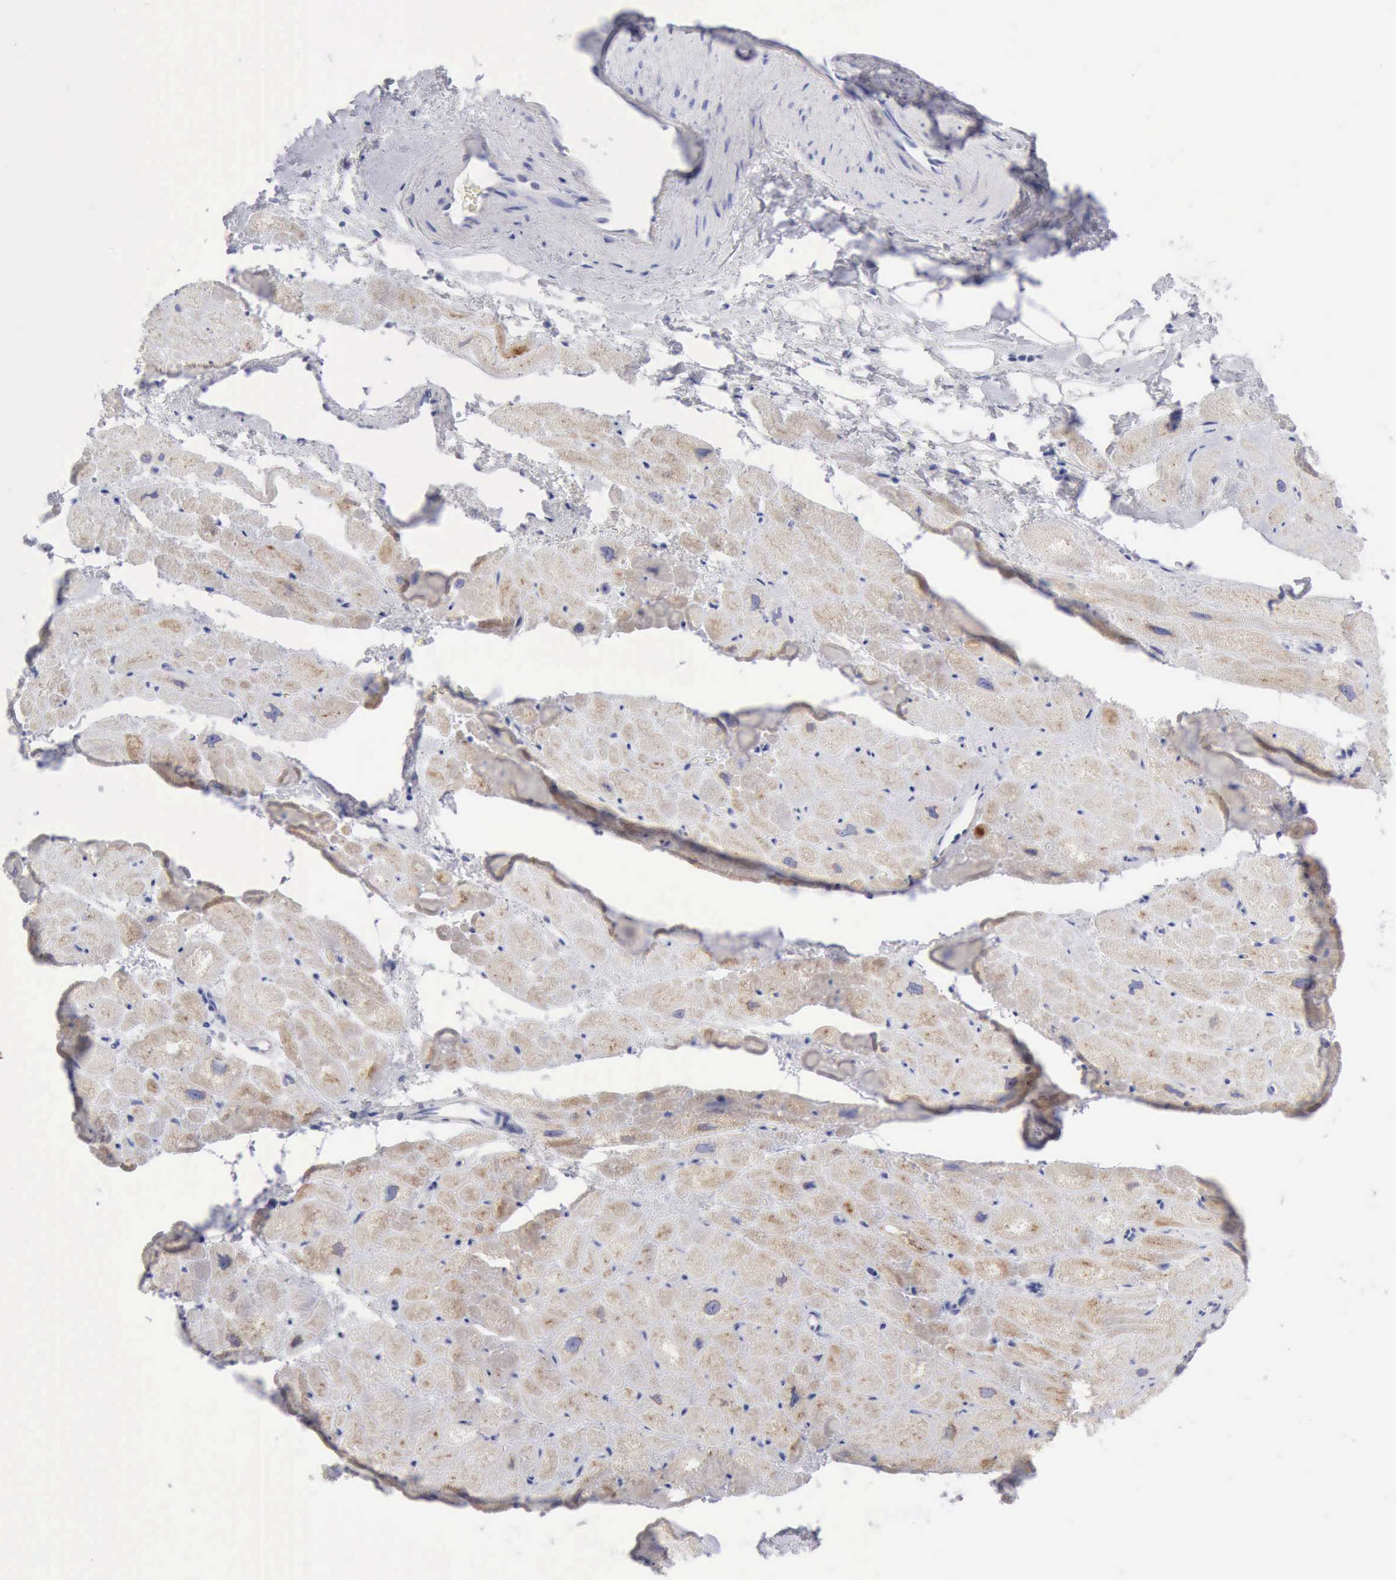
{"staining": {"intensity": "weak", "quantity": "25%-75%", "location": "cytoplasmic/membranous"}, "tissue": "heart muscle", "cell_type": "Cardiomyocytes", "image_type": "normal", "snomed": [{"axis": "morphology", "description": "Normal tissue, NOS"}, {"axis": "topography", "description": "Heart"}], "caption": "Cardiomyocytes reveal low levels of weak cytoplasmic/membranous staining in about 25%-75% of cells in normal human heart muscle.", "gene": "ANGEL1", "patient": {"sex": "male", "age": 49}}